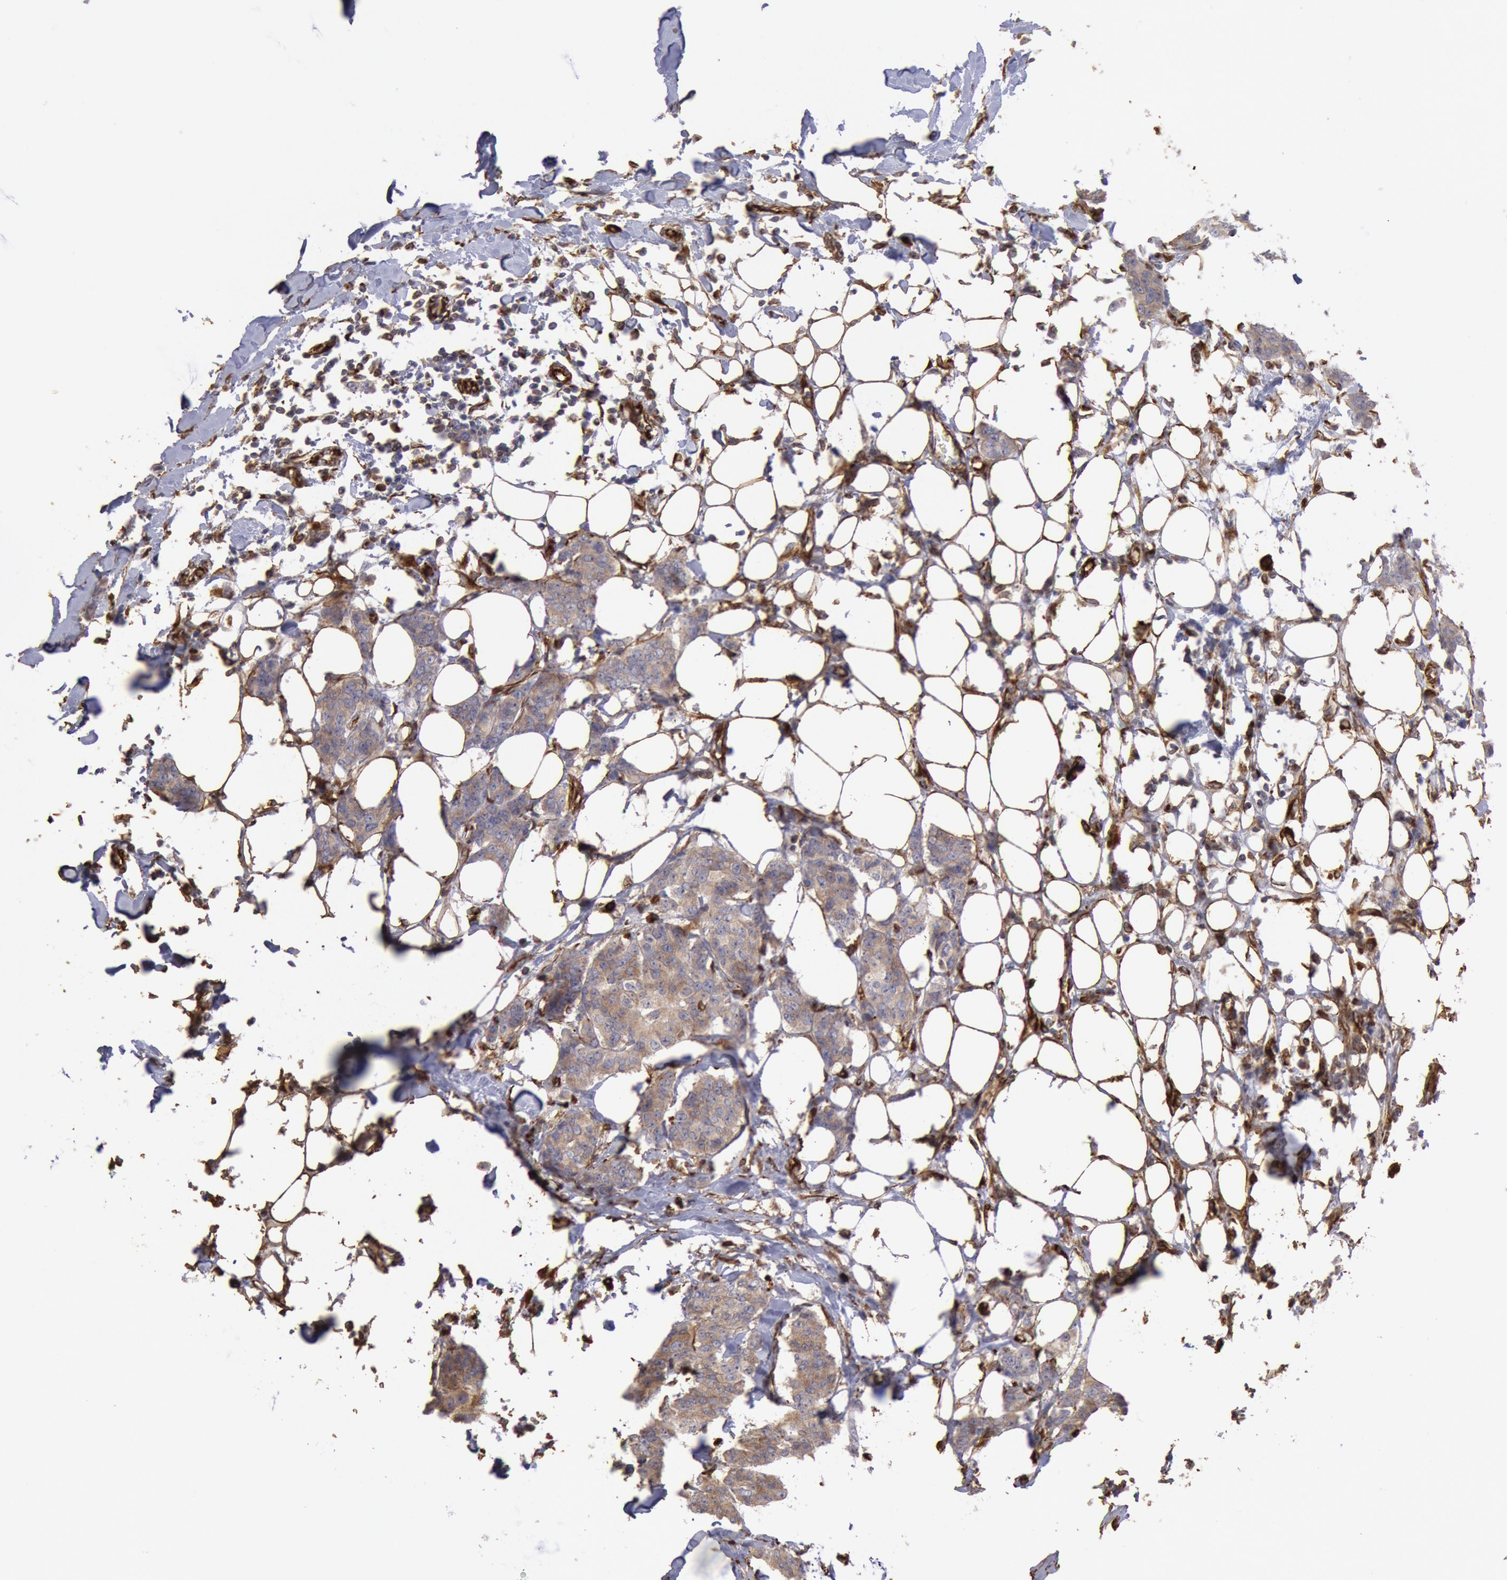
{"staining": {"intensity": "weak", "quantity": ">75%", "location": "cytoplasmic/membranous"}, "tissue": "breast cancer", "cell_type": "Tumor cells", "image_type": "cancer", "snomed": [{"axis": "morphology", "description": "Duct carcinoma"}, {"axis": "topography", "description": "Breast"}], "caption": "Protein staining displays weak cytoplasmic/membranous staining in approximately >75% of tumor cells in intraductal carcinoma (breast).", "gene": "RNF139", "patient": {"sex": "female", "age": 40}}